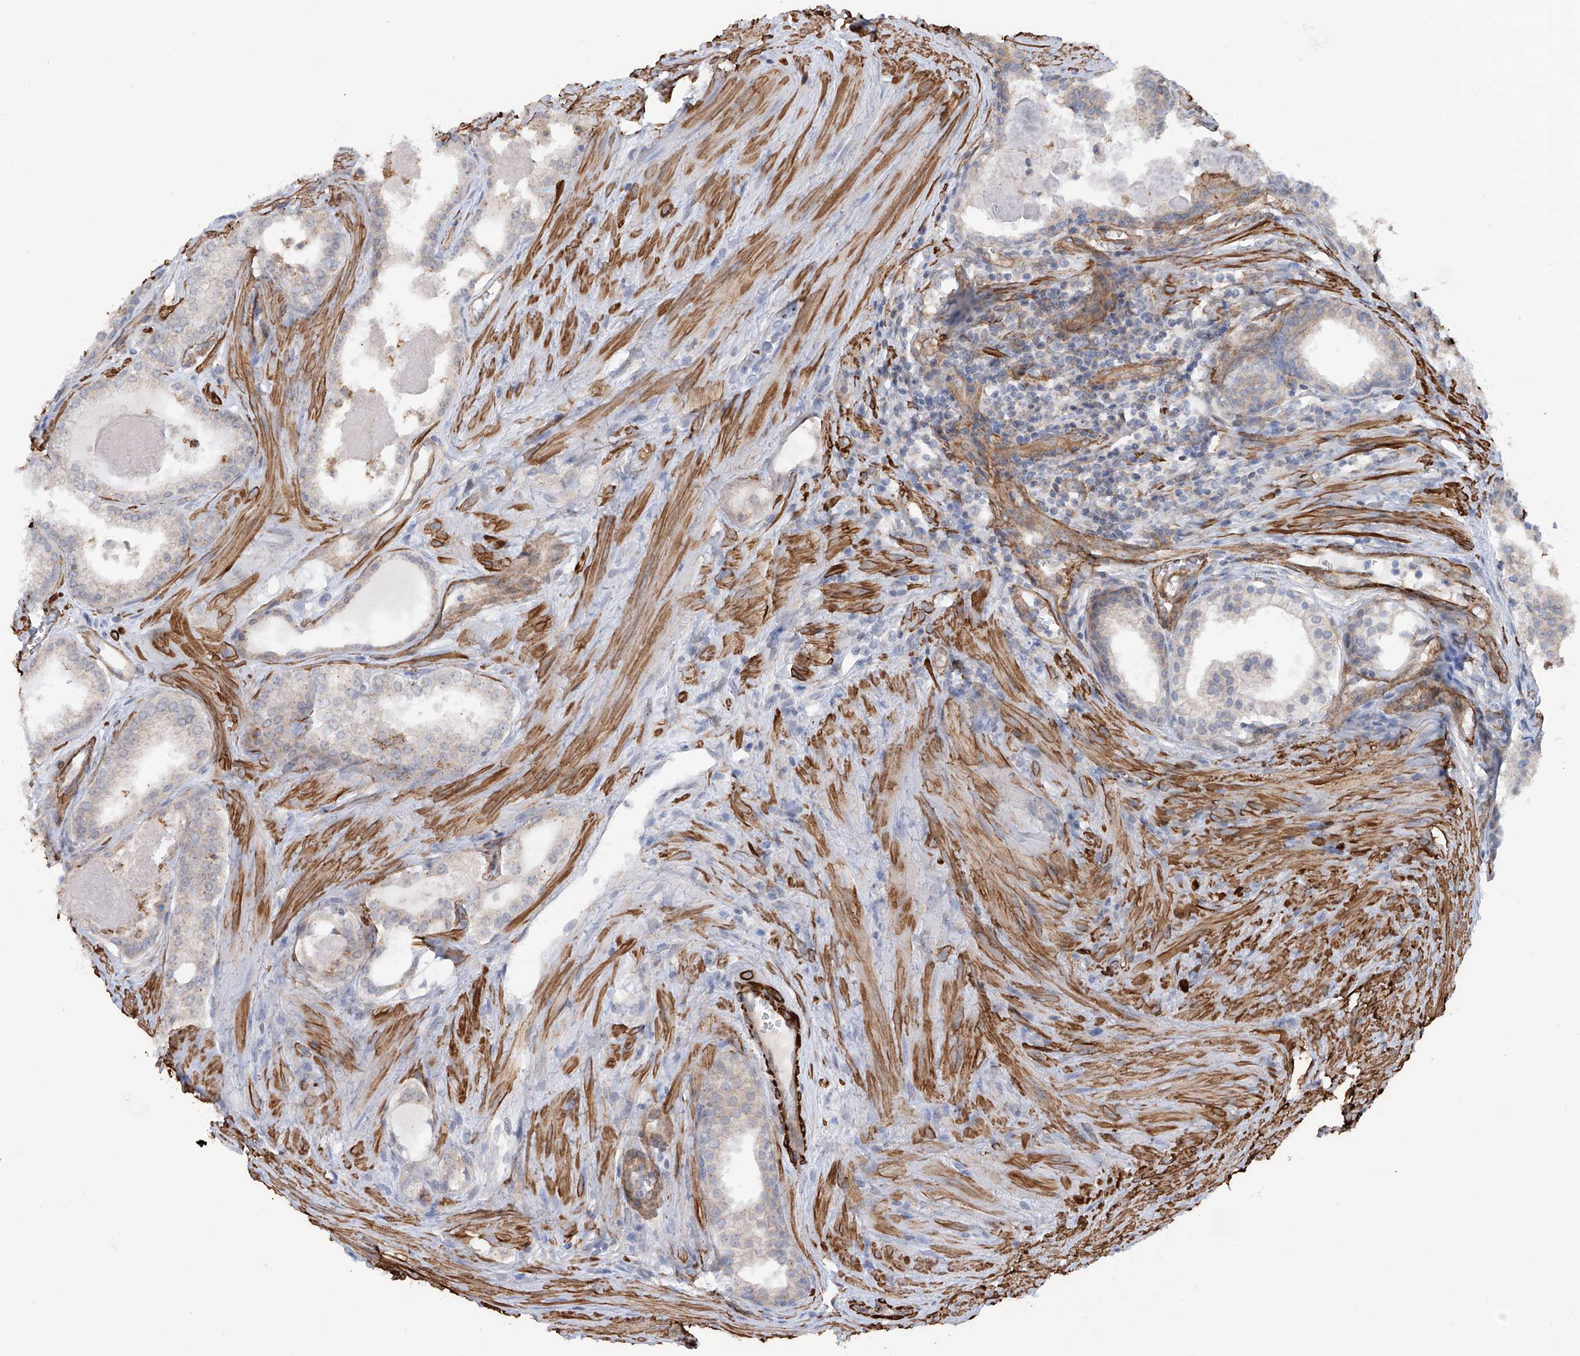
{"staining": {"intensity": "weak", "quantity": "<25%", "location": "cytoplasmic/membranous"}, "tissue": "prostate cancer", "cell_type": "Tumor cells", "image_type": "cancer", "snomed": [{"axis": "morphology", "description": "Adenocarcinoma, High grade"}, {"axis": "topography", "description": "Prostate"}], "caption": "High magnification brightfield microscopy of prostate cancer stained with DAB (brown) and counterstained with hematoxylin (blue): tumor cells show no significant positivity. Nuclei are stained in blue.", "gene": "ZNF490", "patient": {"sex": "male", "age": 68}}